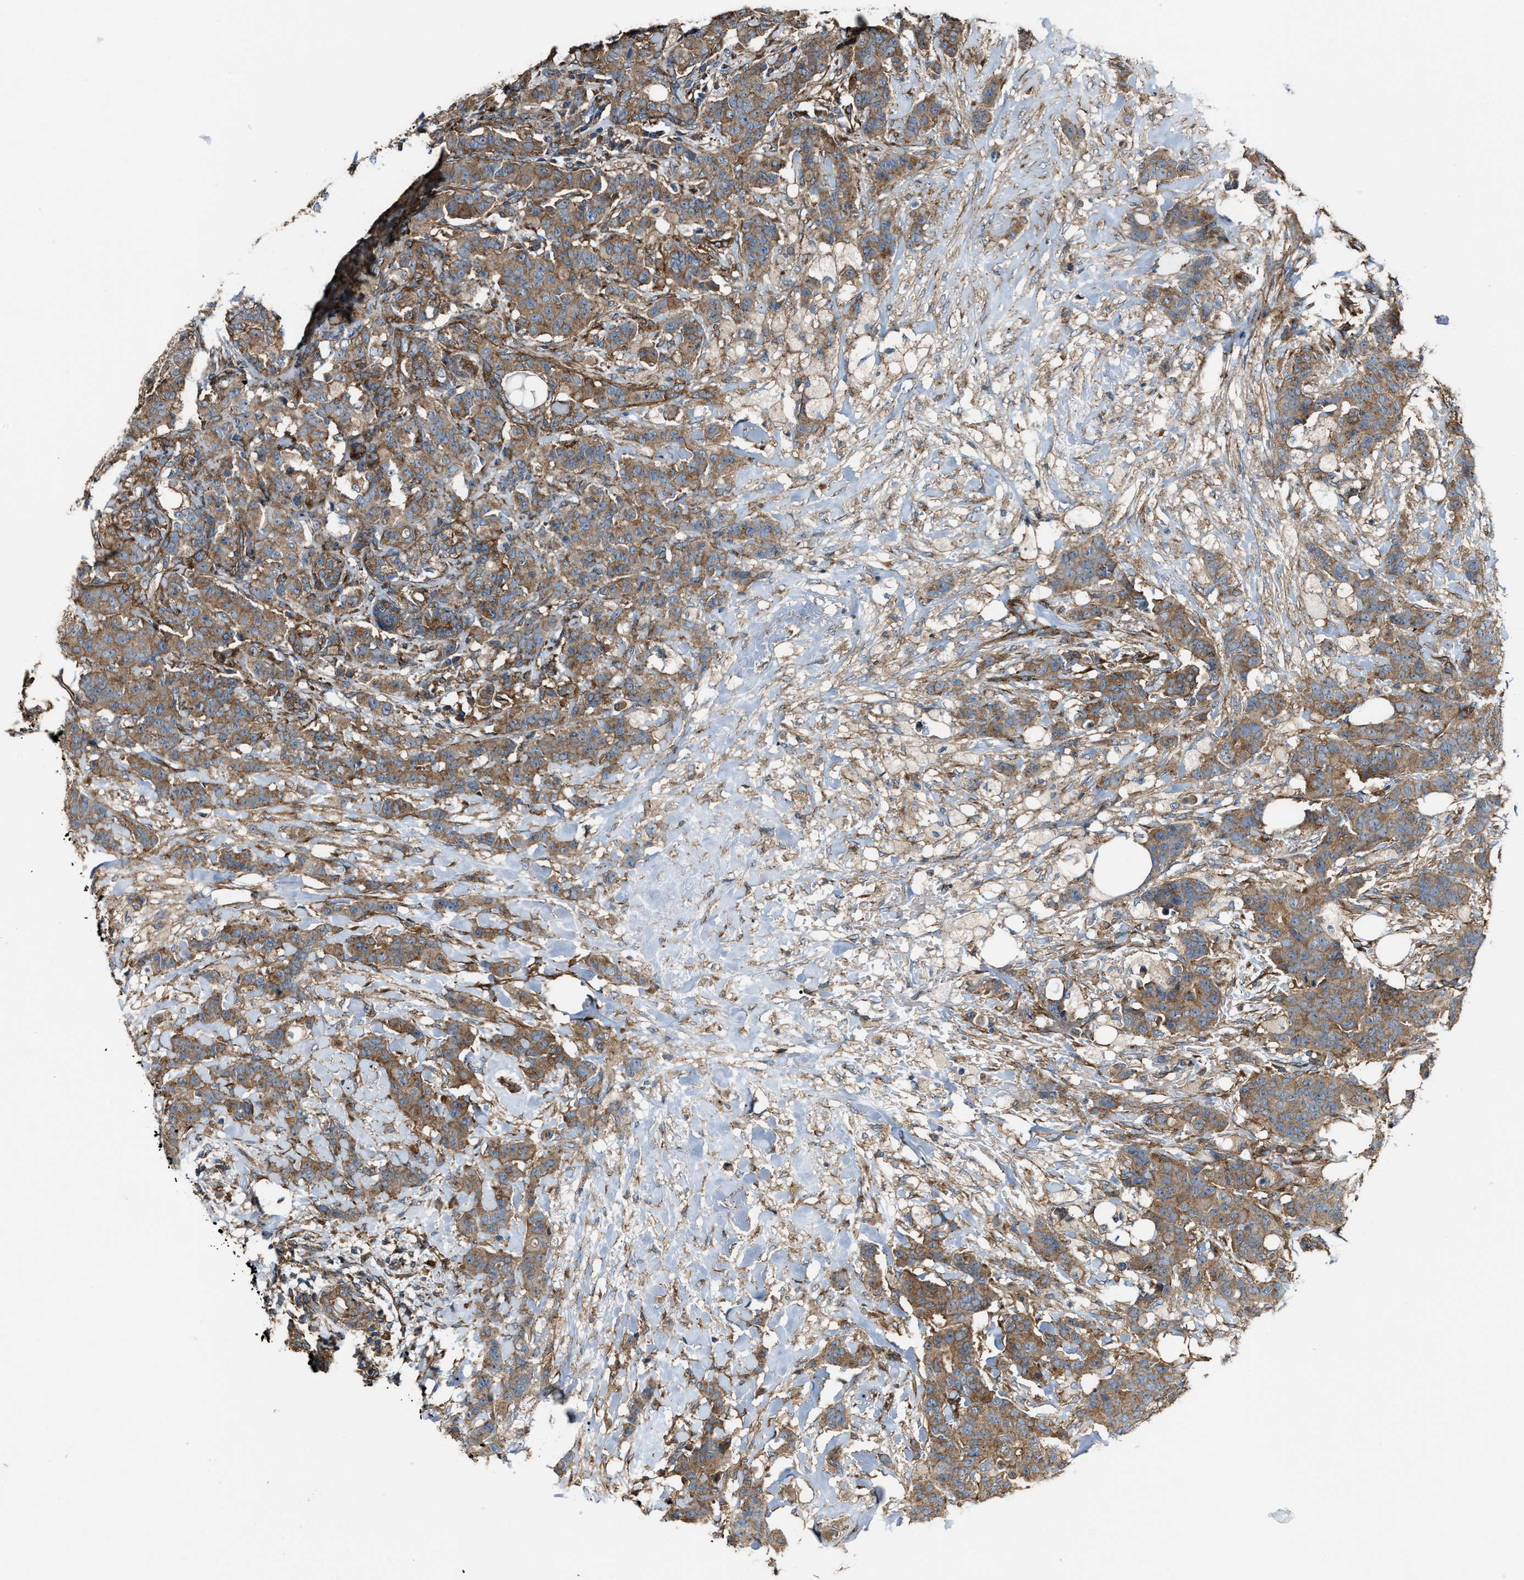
{"staining": {"intensity": "moderate", "quantity": ">75%", "location": "cytoplasmic/membranous"}, "tissue": "breast cancer", "cell_type": "Tumor cells", "image_type": "cancer", "snomed": [{"axis": "morphology", "description": "Normal tissue, NOS"}, {"axis": "morphology", "description": "Duct carcinoma"}, {"axis": "topography", "description": "Breast"}], "caption": "High-magnification brightfield microscopy of infiltrating ductal carcinoma (breast) stained with DAB (brown) and counterstained with hematoxylin (blue). tumor cells exhibit moderate cytoplasmic/membranous expression is appreciated in about>75% of cells.", "gene": "PICALM", "patient": {"sex": "female", "age": 40}}